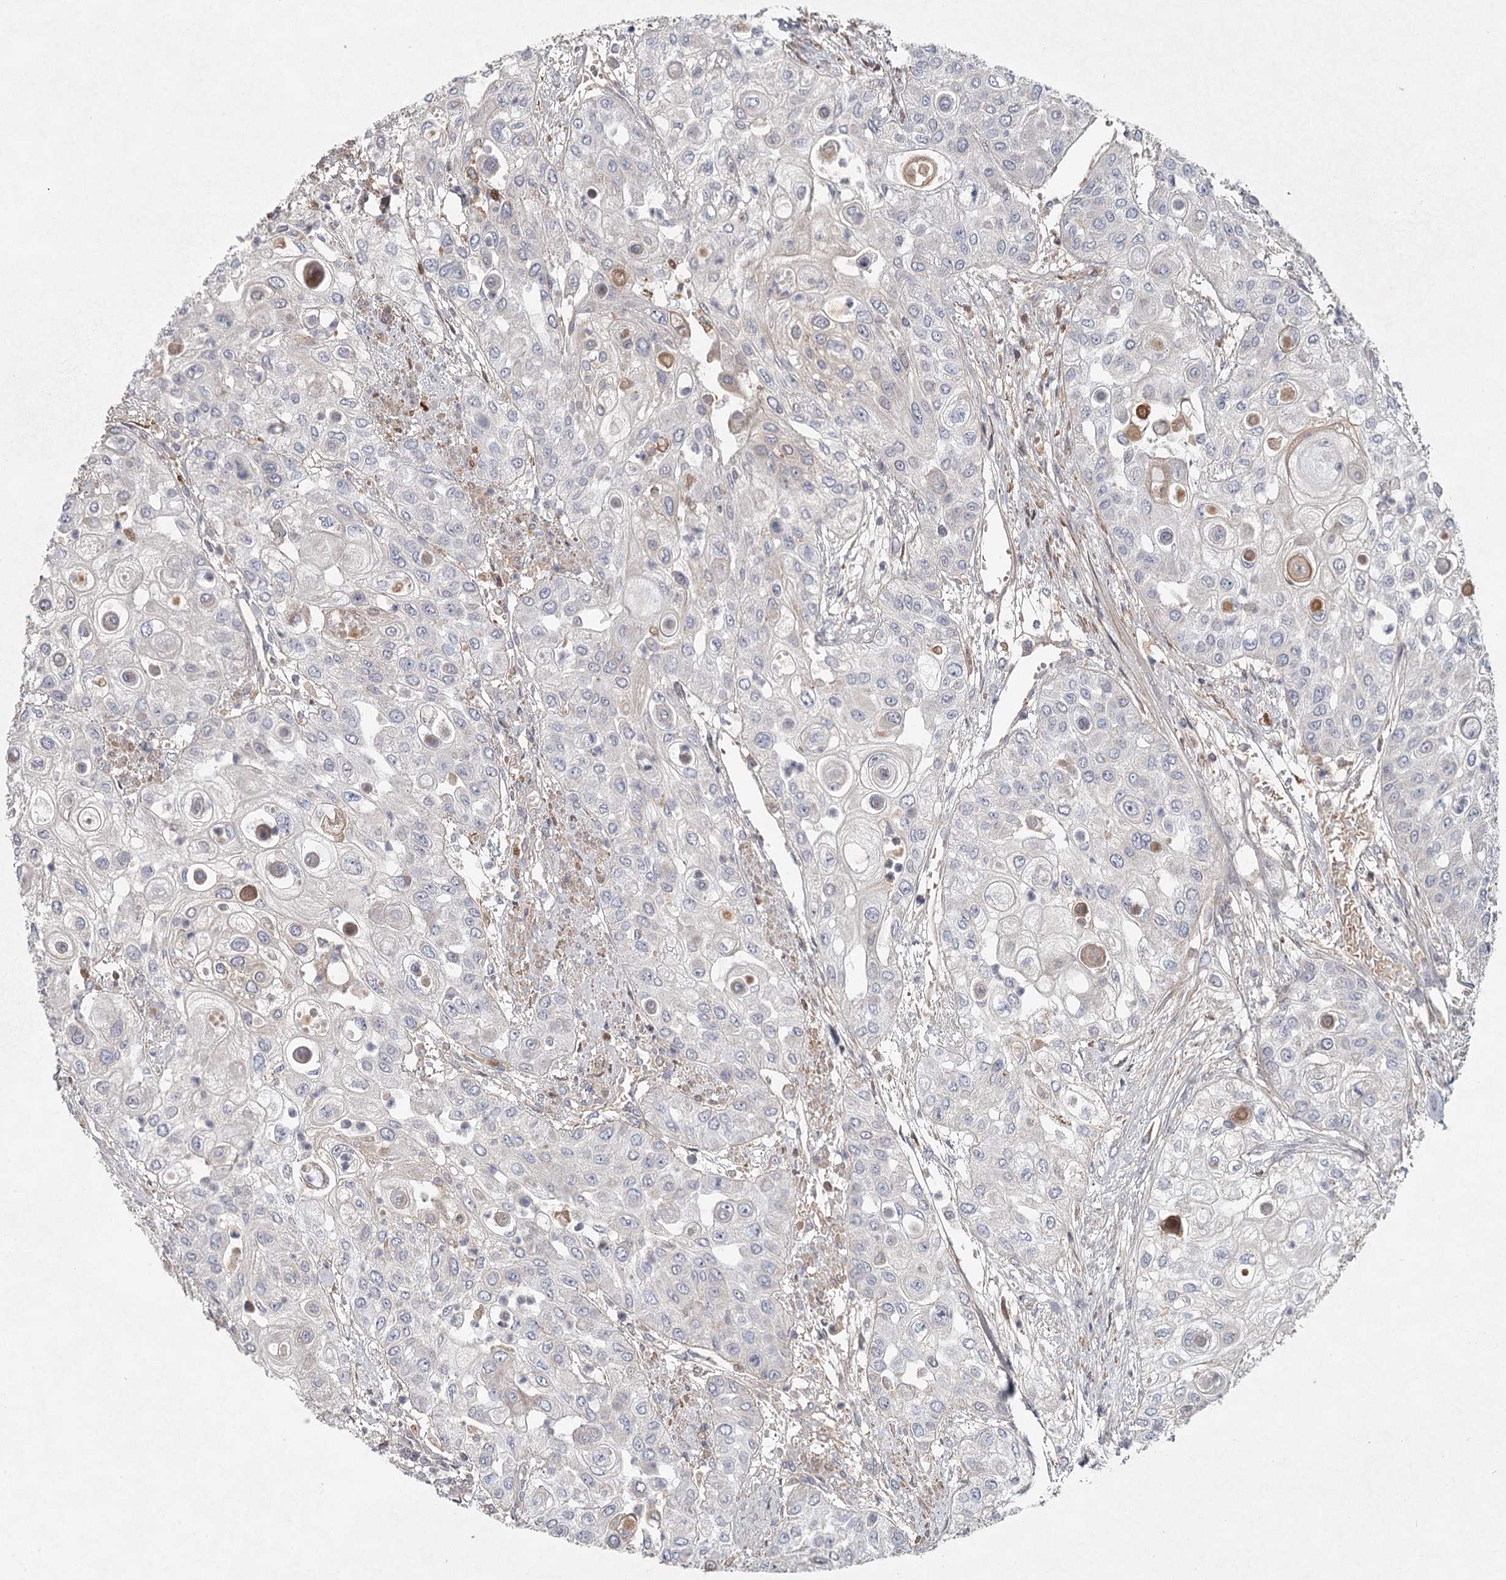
{"staining": {"intensity": "negative", "quantity": "none", "location": "none"}, "tissue": "urothelial cancer", "cell_type": "Tumor cells", "image_type": "cancer", "snomed": [{"axis": "morphology", "description": "Urothelial carcinoma, High grade"}, {"axis": "topography", "description": "Urinary bladder"}], "caption": "There is no significant staining in tumor cells of urothelial cancer. (DAB (3,3'-diaminobenzidine) immunohistochemistry (IHC) visualized using brightfield microscopy, high magnification).", "gene": "DHRS9", "patient": {"sex": "female", "age": 79}}